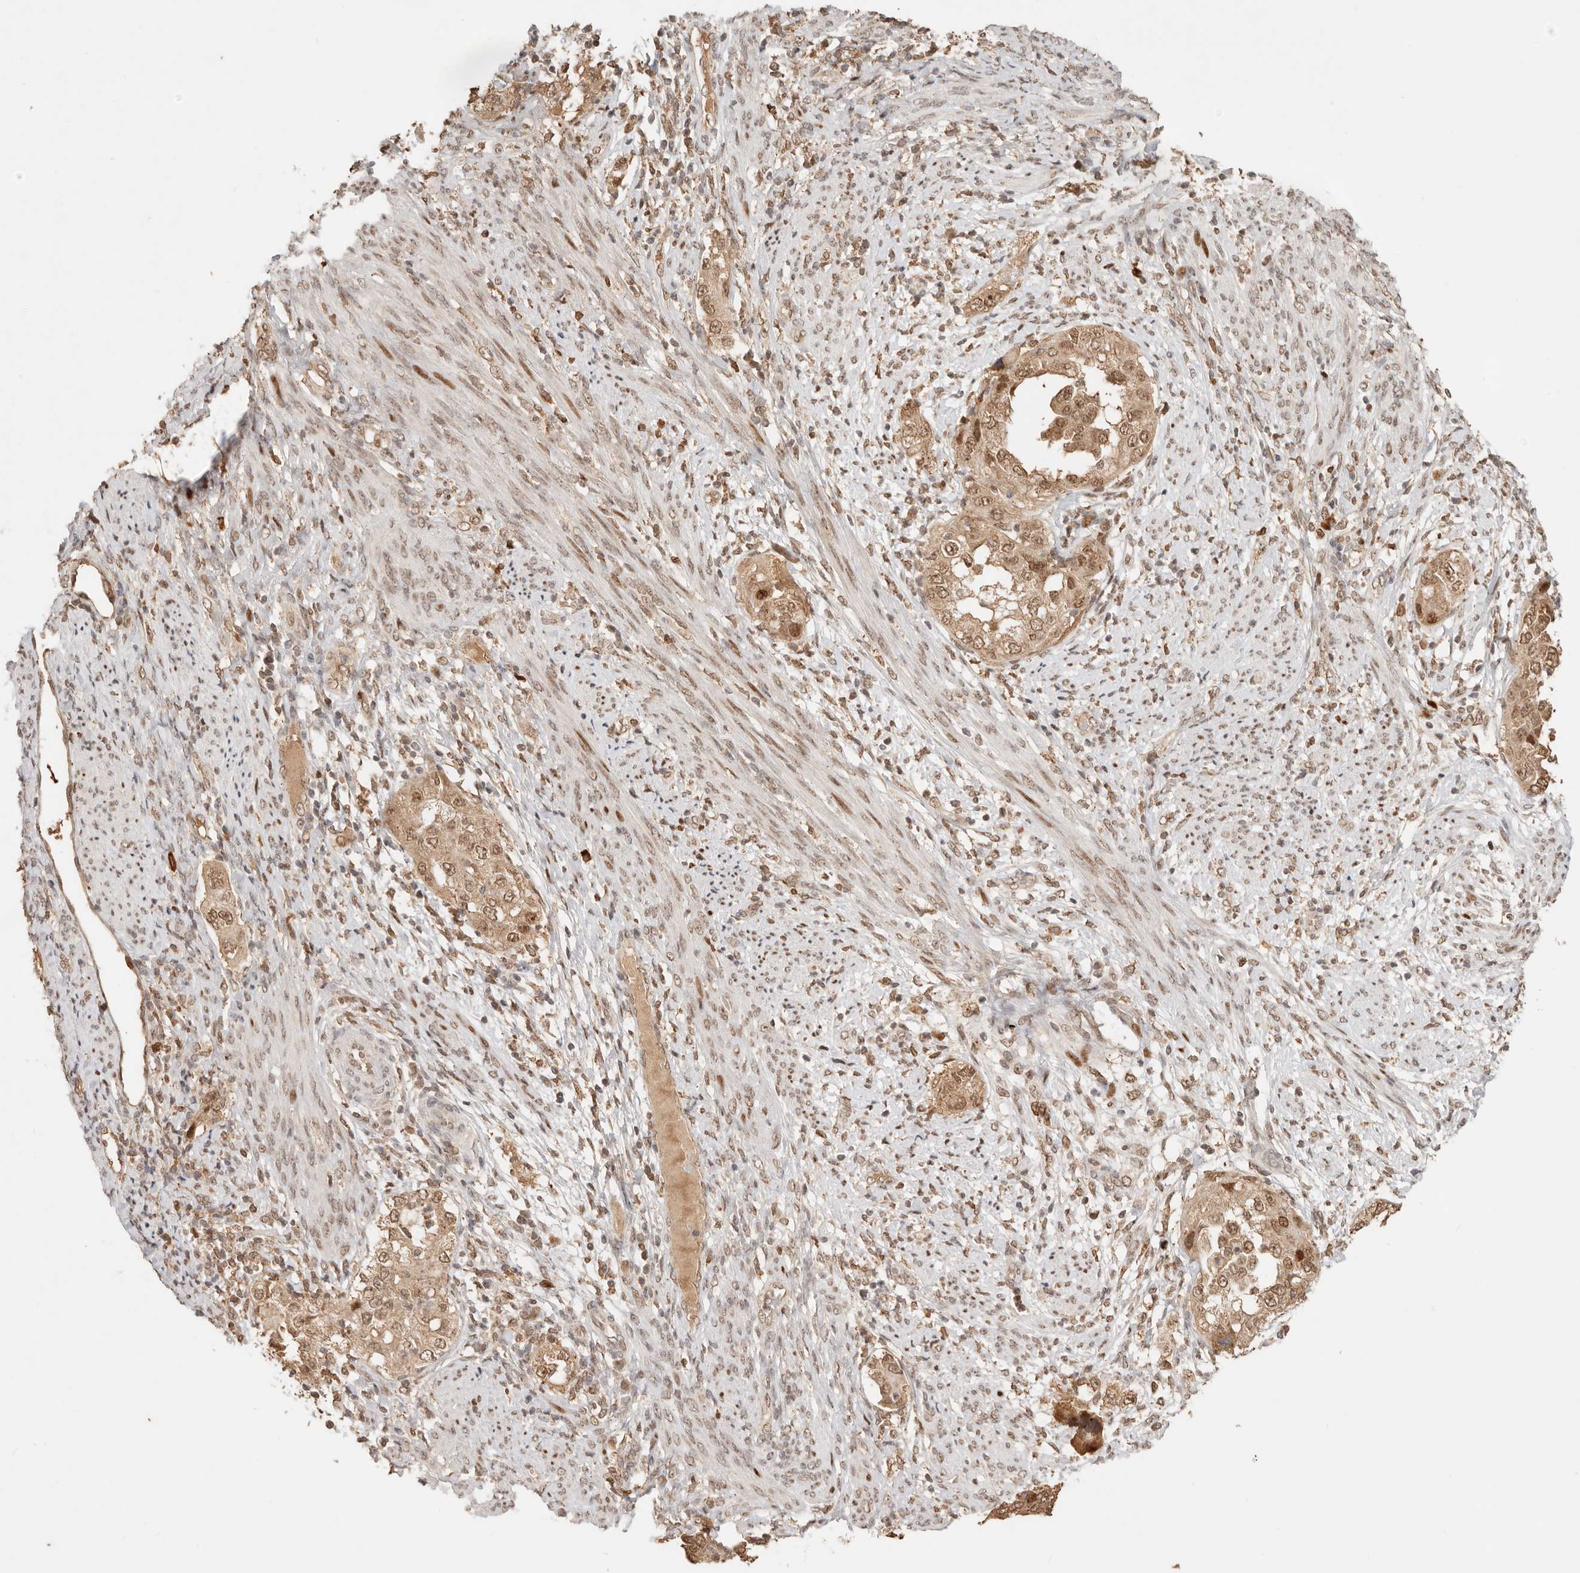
{"staining": {"intensity": "moderate", "quantity": ">75%", "location": "nuclear"}, "tissue": "endometrial cancer", "cell_type": "Tumor cells", "image_type": "cancer", "snomed": [{"axis": "morphology", "description": "Adenocarcinoma, NOS"}, {"axis": "topography", "description": "Endometrium"}], "caption": "Tumor cells show medium levels of moderate nuclear staining in approximately >75% of cells in adenocarcinoma (endometrial).", "gene": "NPAS2", "patient": {"sex": "female", "age": 85}}